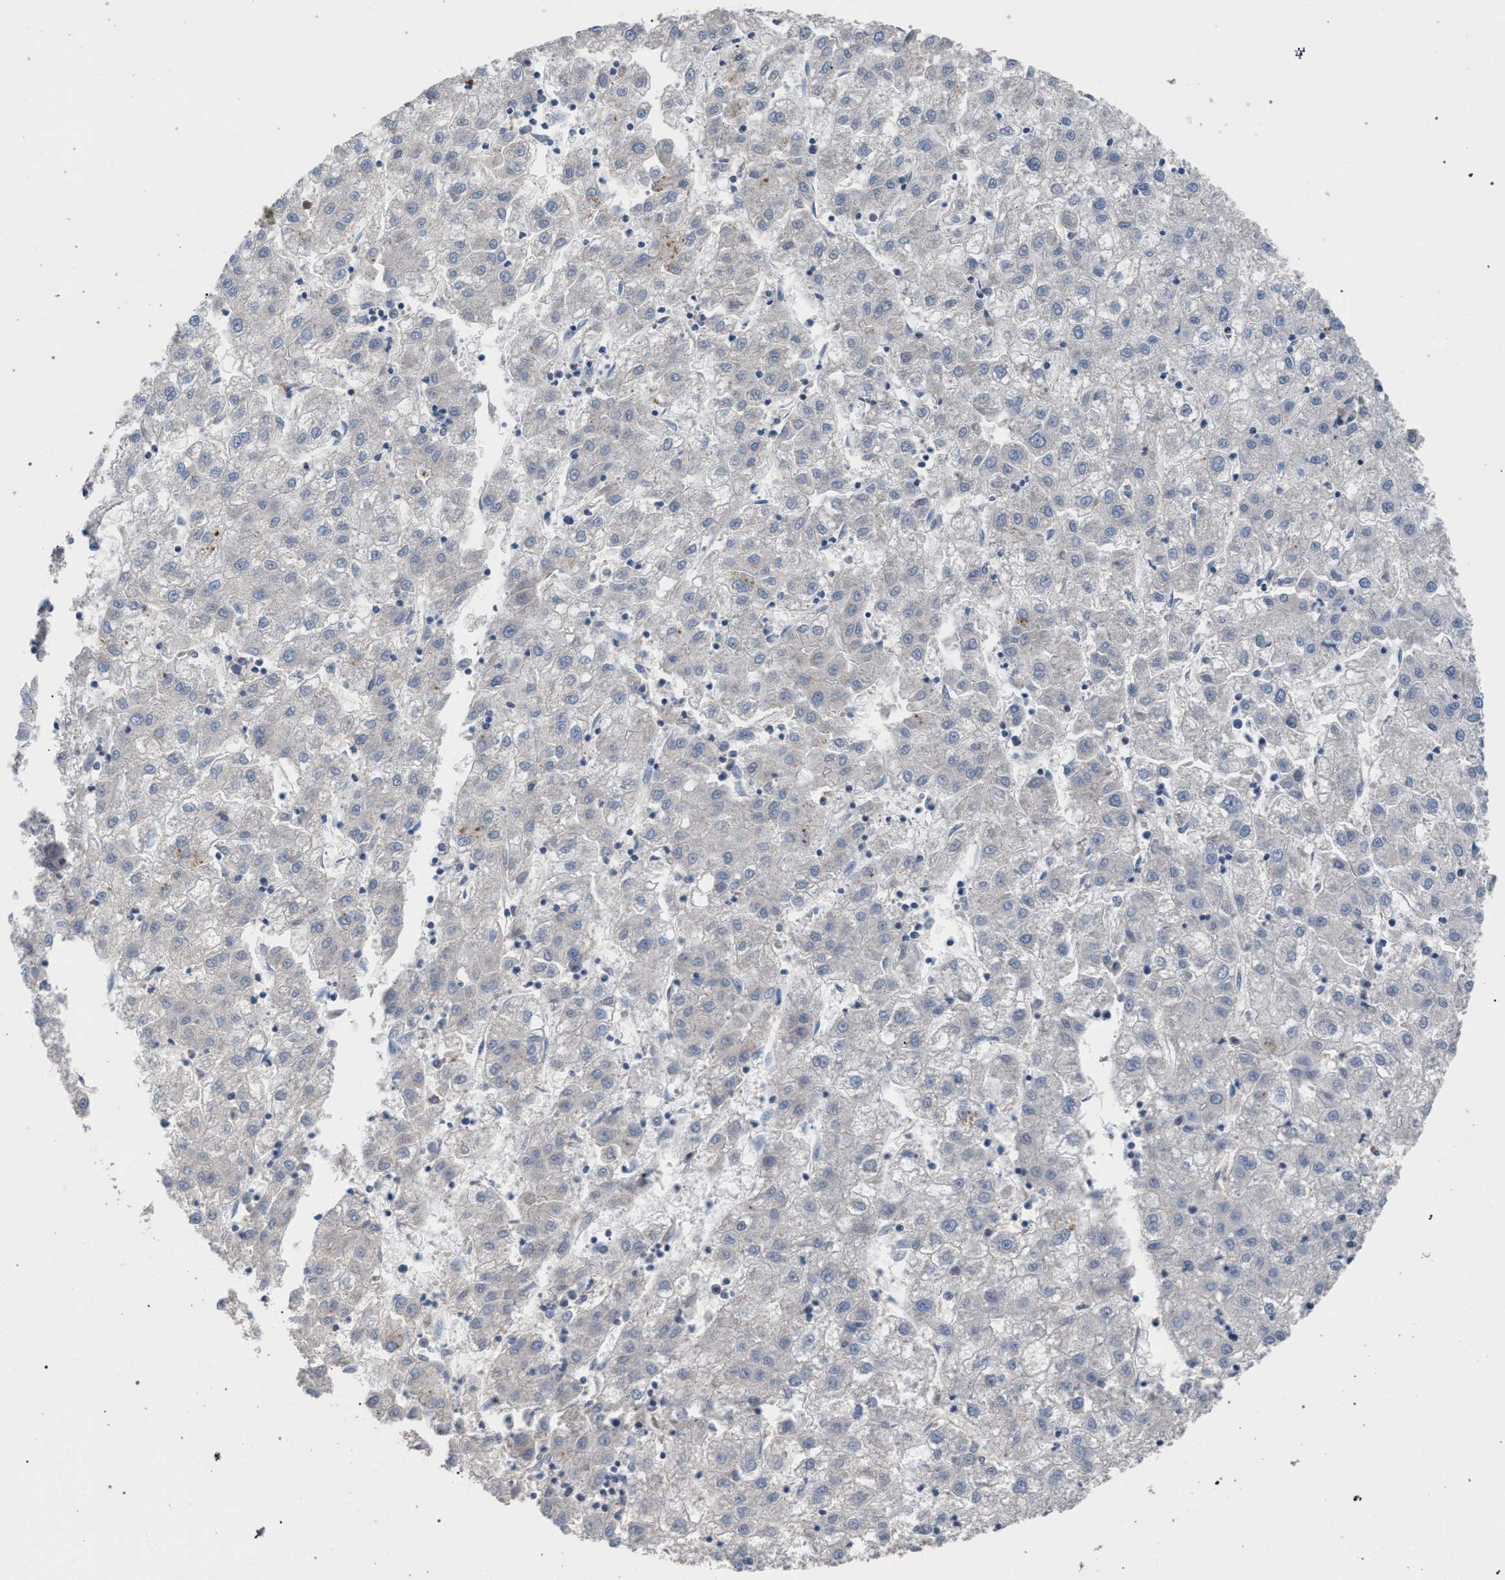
{"staining": {"intensity": "negative", "quantity": "none", "location": "none"}, "tissue": "liver cancer", "cell_type": "Tumor cells", "image_type": "cancer", "snomed": [{"axis": "morphology", "description": "Carcinoma, Hepatocellular, NOS"}, {"axis": "topography", "description": "Liver"}], "caption": "An immunohistochemistry (IHC) photomicrograph of liver cancer is shown. There is no staining in tumor cells of liver cancer.", "gene": "TECPR1", "patient": {"sex": "male", "age": 72}}